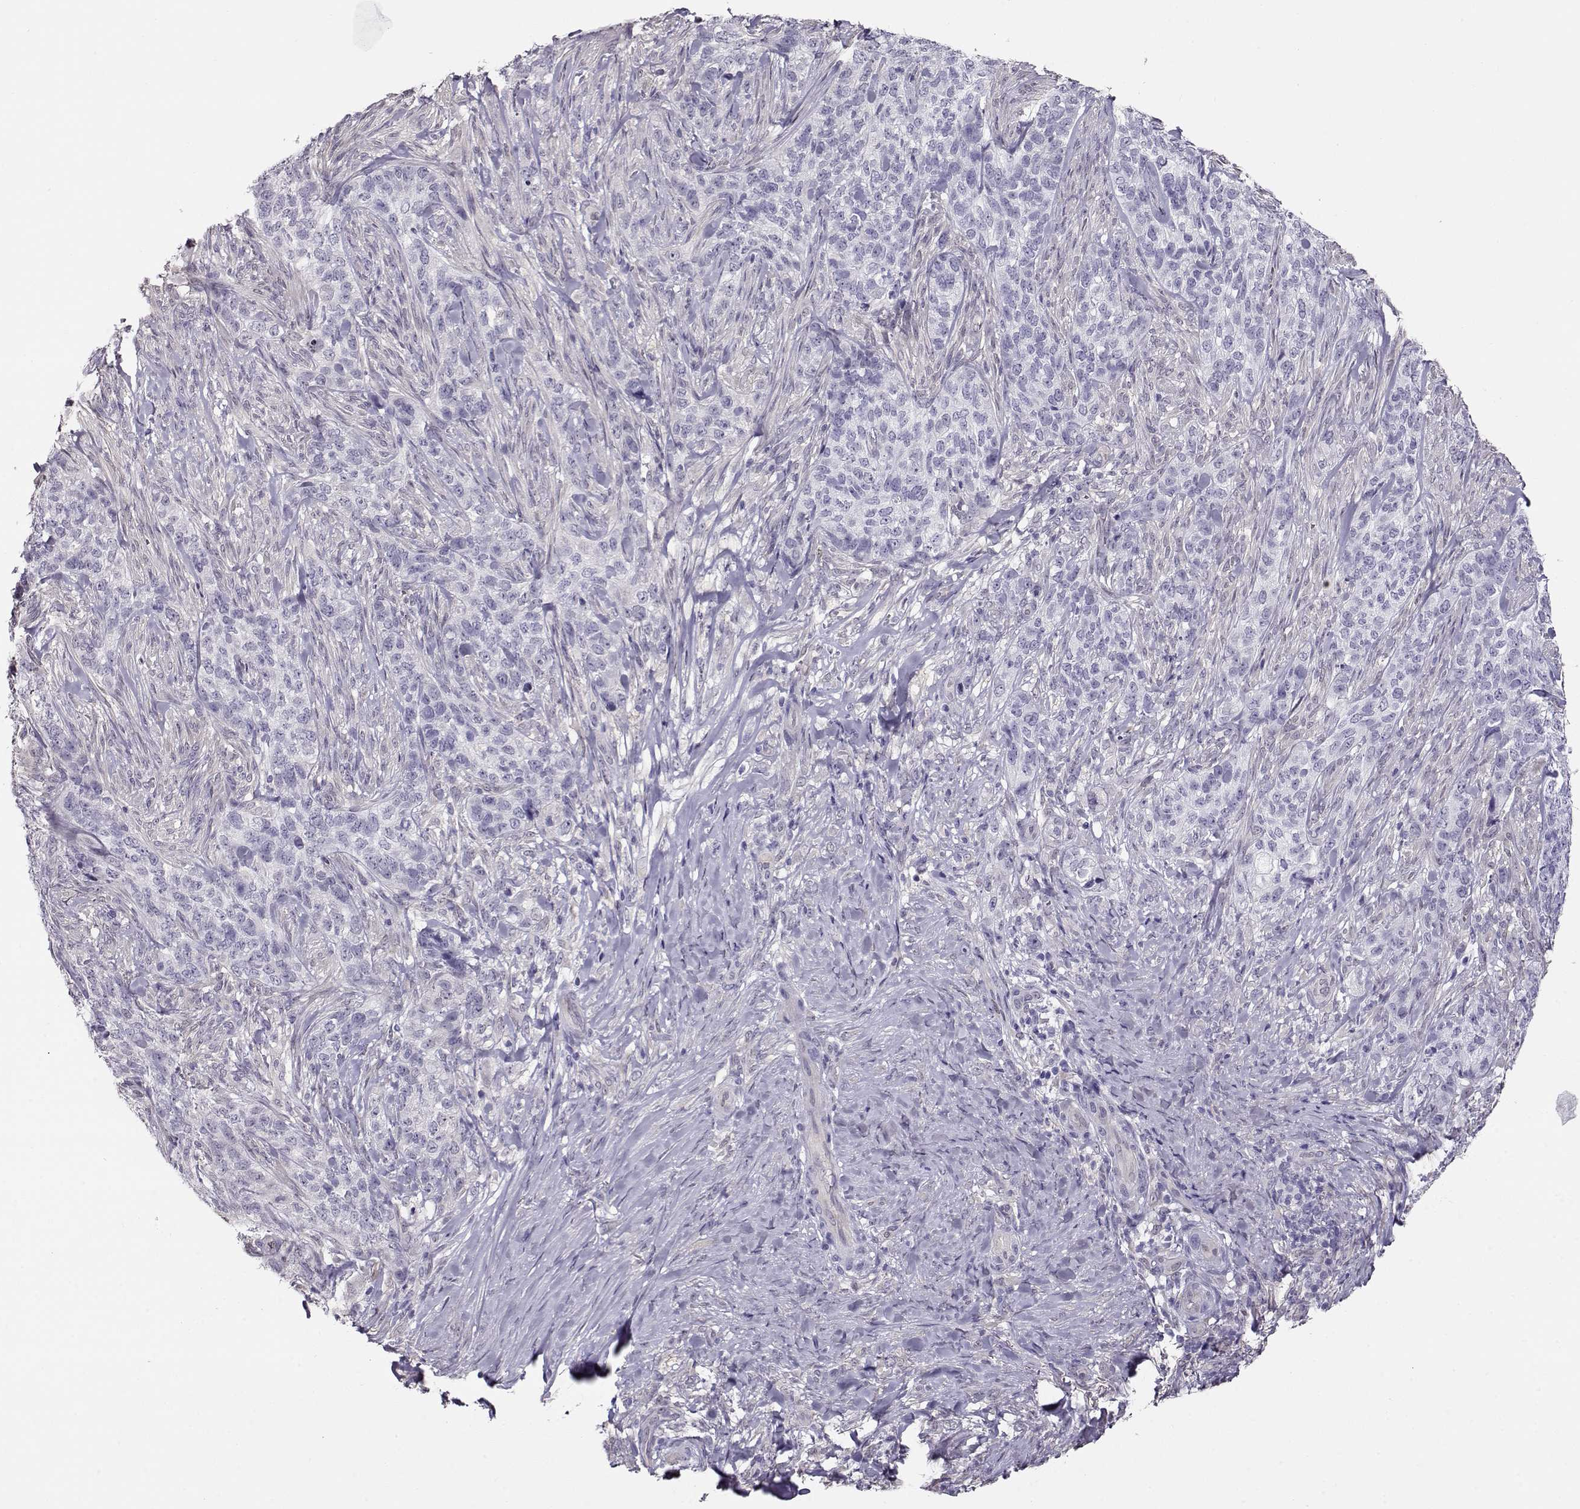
{"staining": {"intensity": "negative", "quantity": "none", "location": "none"}, "tissue": "skin cancer", "cell_type": "Tumor cells", "image_type": "cancer", "snomed": [{"axis": "morphology", "description": "Basal cell carcinoma"}, {"axis": "topography", "description": "Skin"}], "caption": "There is no significant staining in tumor cells of skin cancer.", "gene": "CCR8", "patient": {"sex": "female", "age": 69}}